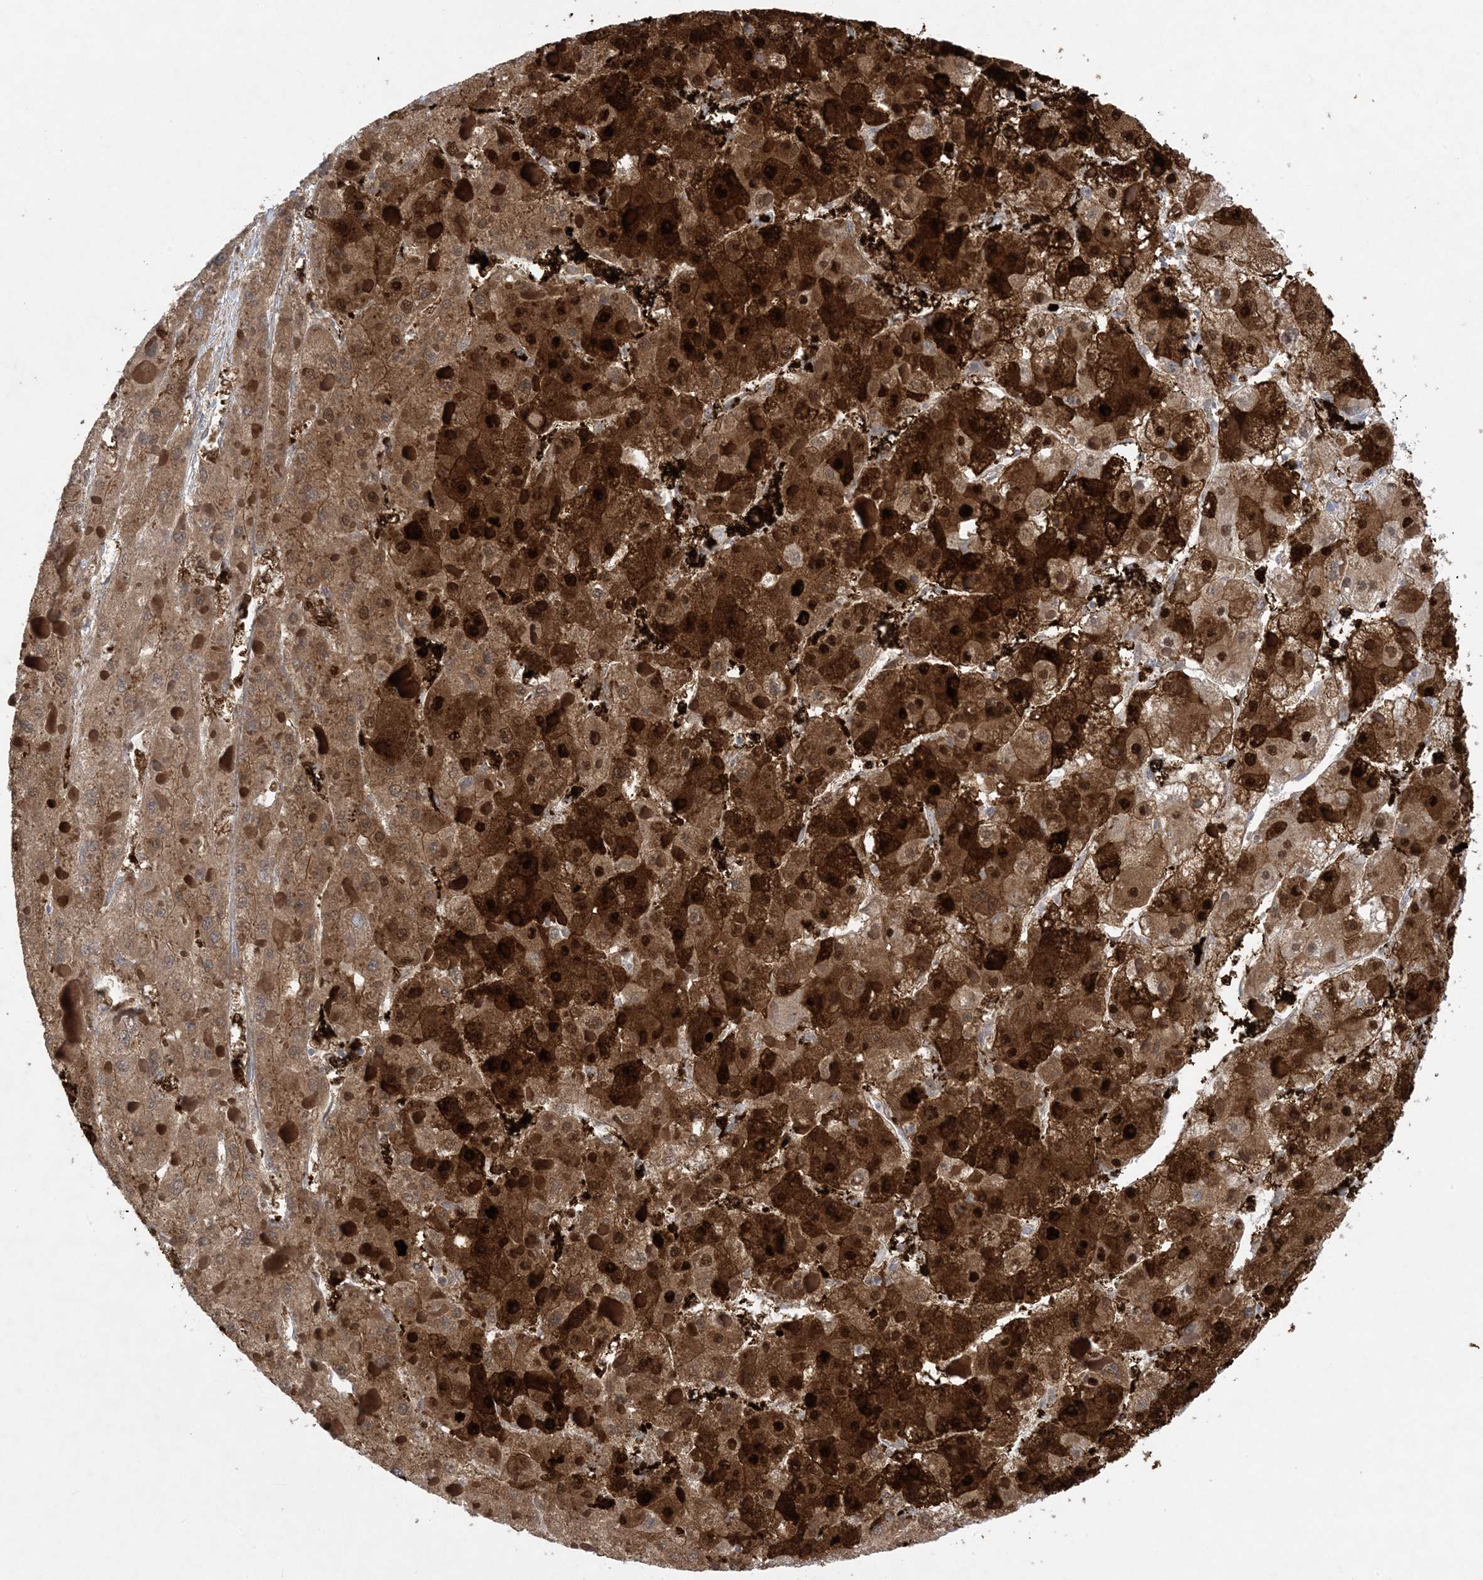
{"staining": {"intensity": "strong", "quantity": ">75%", "location": "cytoplasmic/membranous,nuclear"}, "tissue": "liver cancer", "cell_type": "Tumor cells", "image_type": "cancer", "snomed": [{"axis": "morphology", "description": "Carcinoma, Hepatocellular, NOS"}, {"axis": "topography", "description": "Liver"}], "caption": "Immunohistochemical staining of human hepatocellular carcinoma (liver) exhibits high levels of strong cytoplasmic/membranous and nuclear protein positivity in approximately >75% of tumor cells.", "gene": "HMGCS1", "patient": {"sex": "female", "age": 73}}